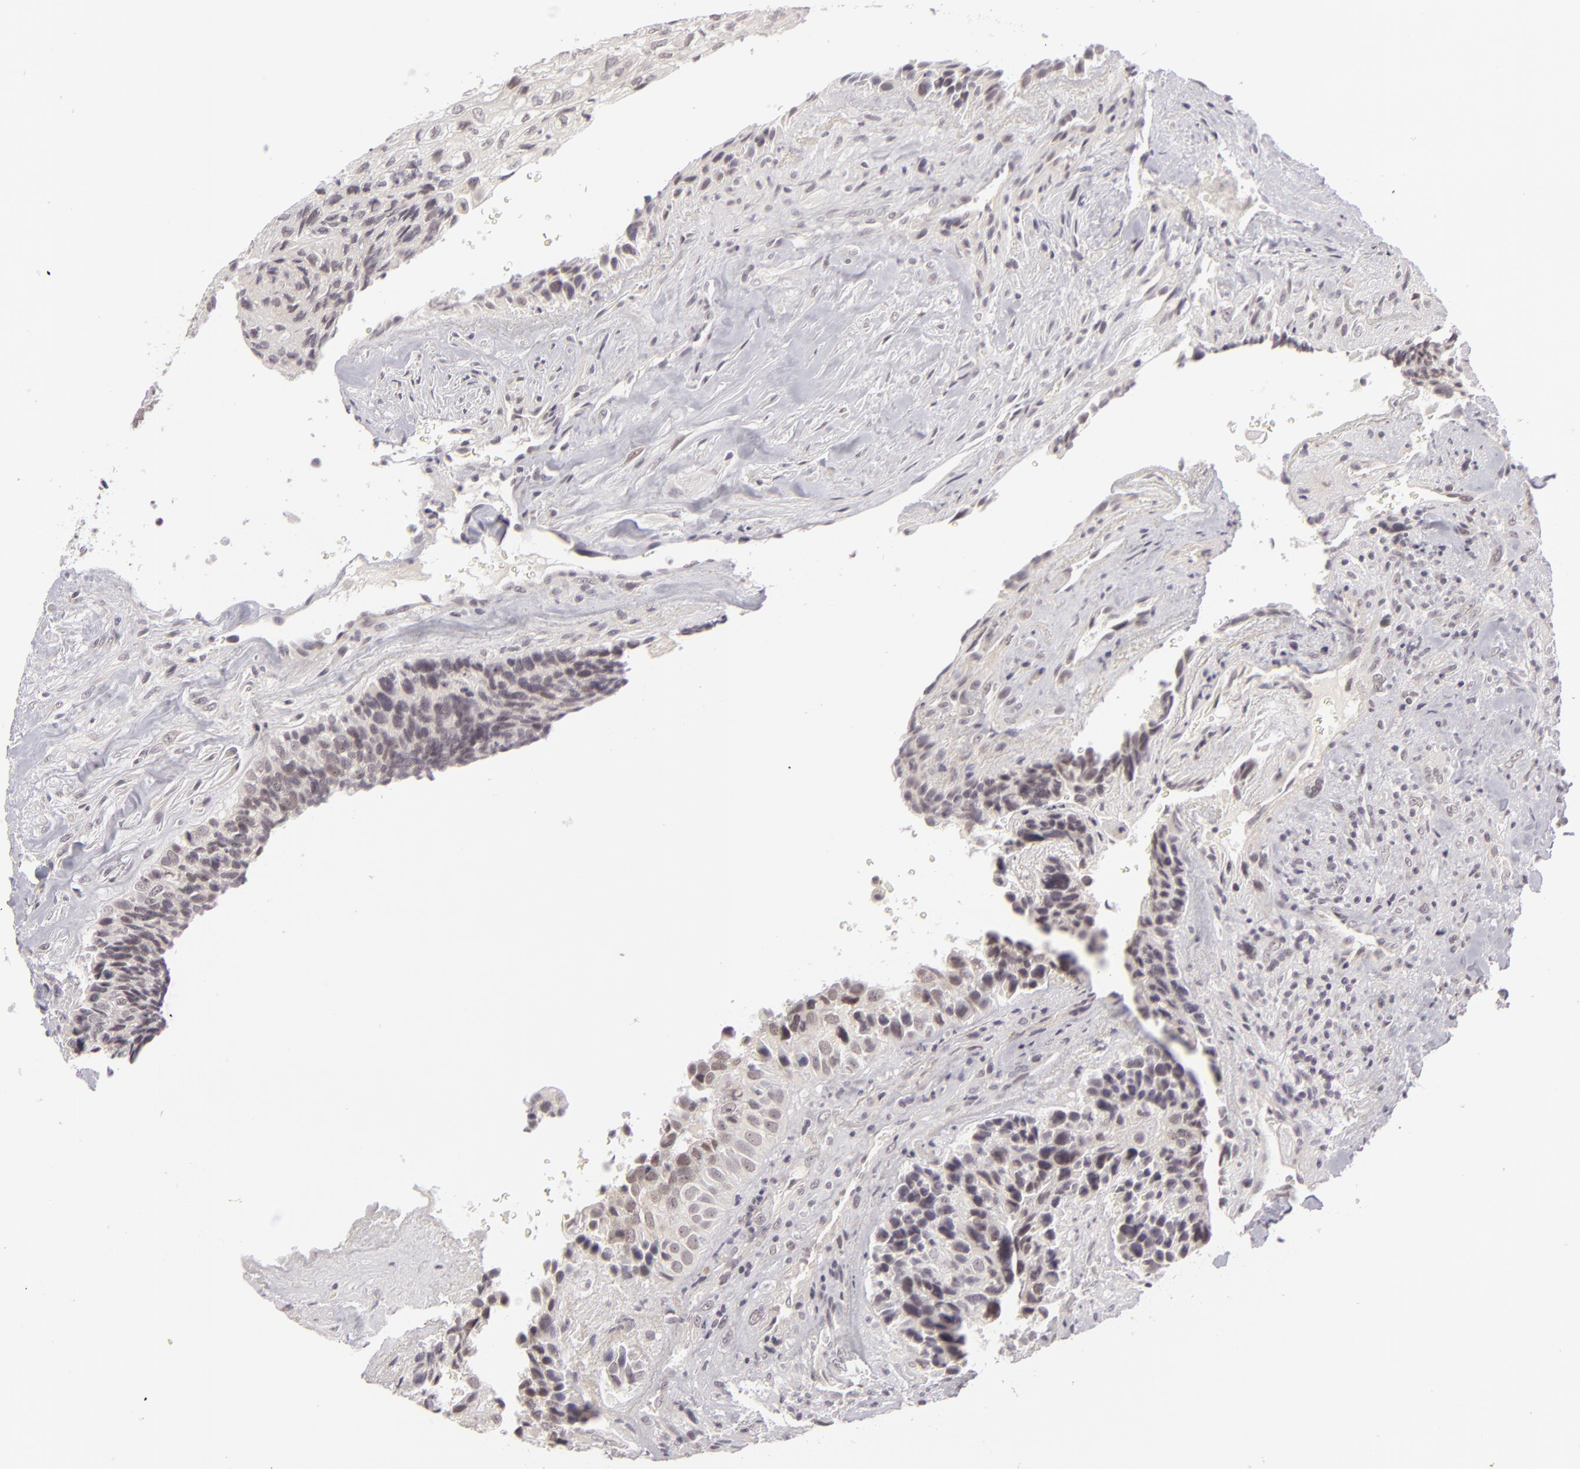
{"staining": {"intensity": "weak", "quantity": ">75%", "location": "cytoplasmic/membranous"}, "tissue": "breast cancer", "cell_type": "Tumor cells", "image_type": "cancer", "snomed": [{"axis": "morphology", "description": "Neoplasm, malignant, NOS"}, {"axis": "topography", "description": "Breast"}], "caption": "This image exhibits breast neoplasm (malignant) stained with immunohistochemistry (IHC) to label a protein in brown. The cytoplasmic/membranous of tumor cells show weak positivity for the protein. Nuclei are counter-stained blue.", "gene": "DLG3", "patient": {"sex": "female", "age": 50}}